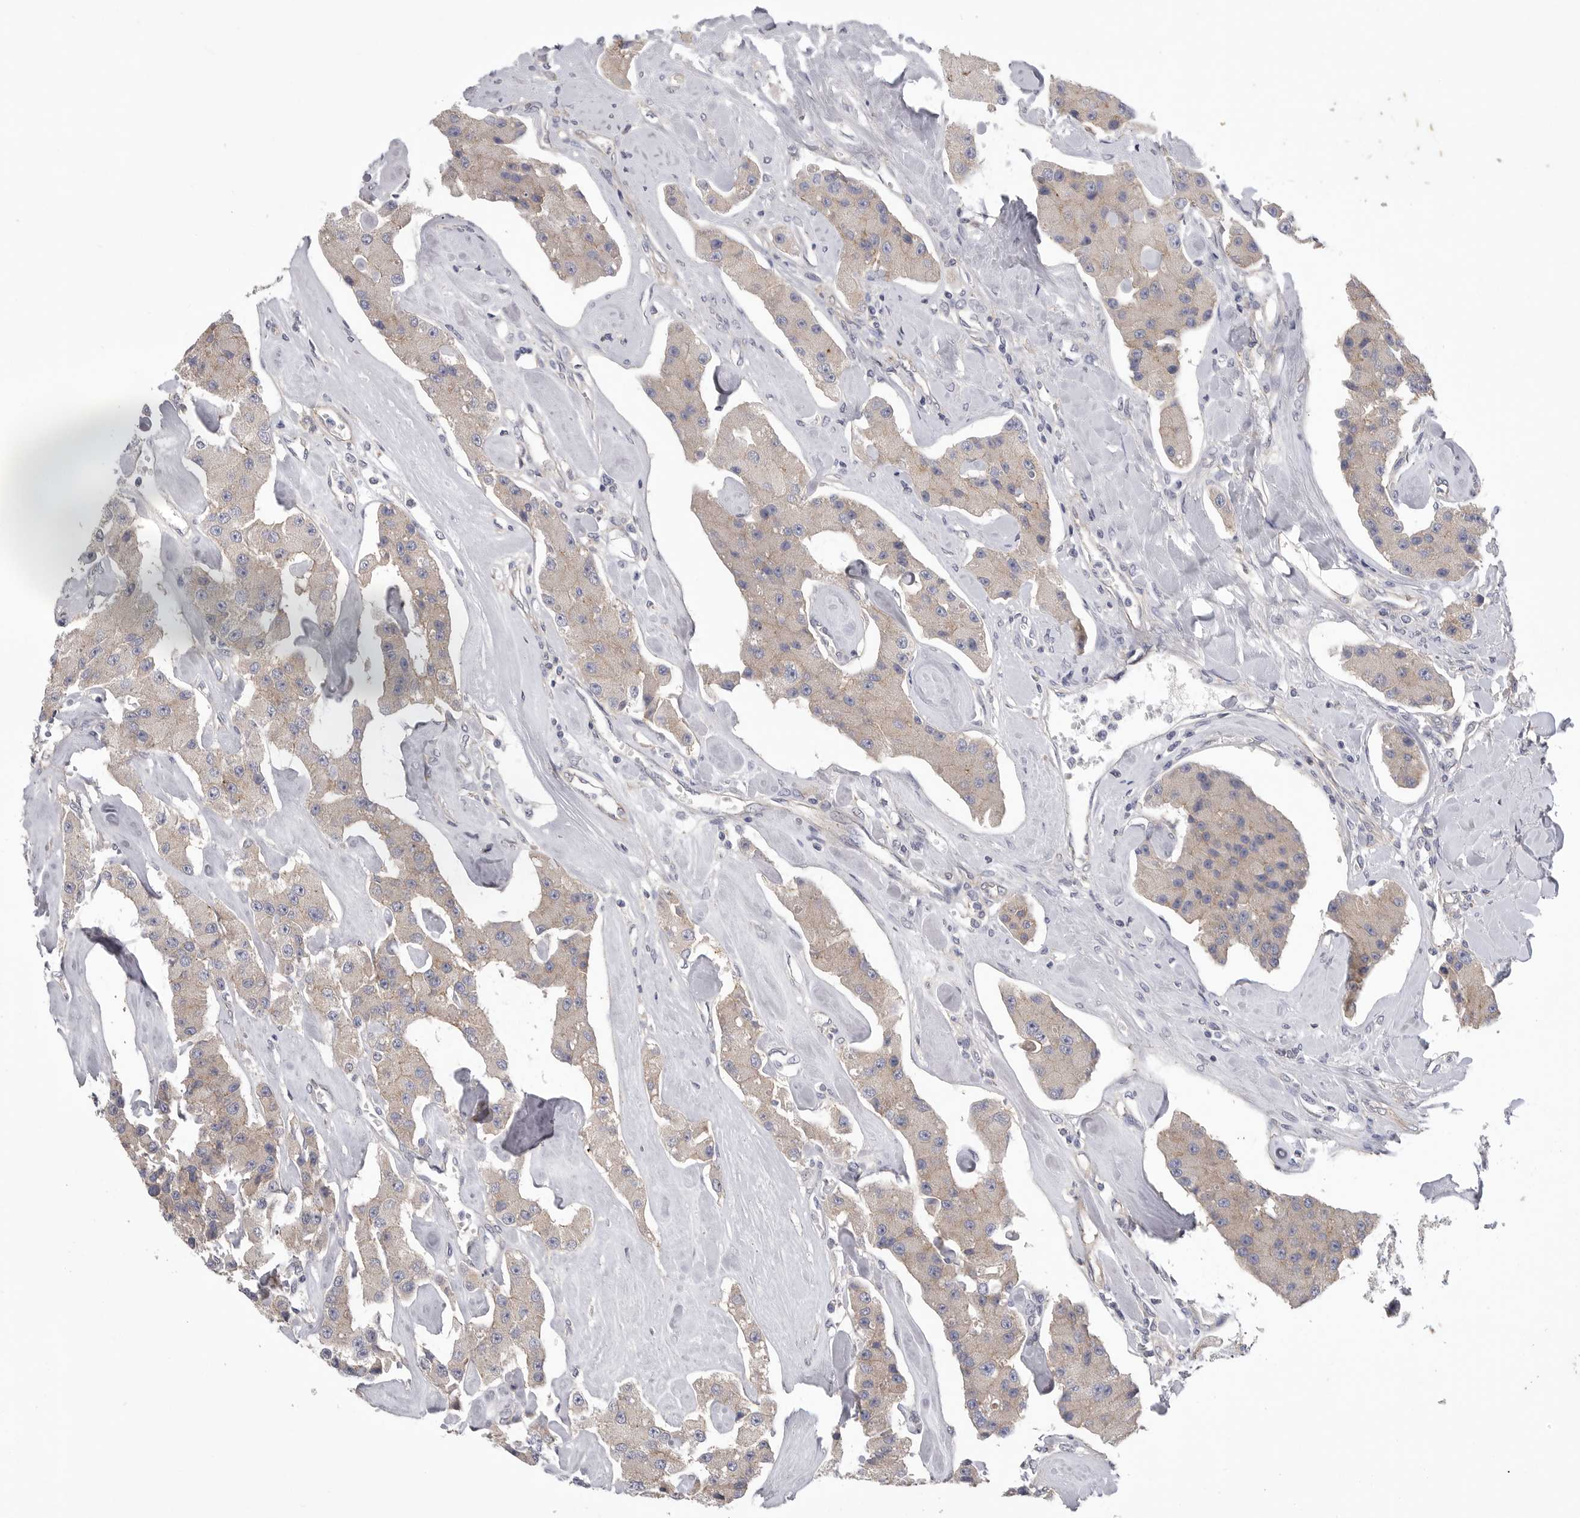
{"staining": {"intensity": "negative", "quantity": "none", "location": "none"}, "tissue": "carcinoid", "cell_type": "Tumor cells", "image_type": "cancer", "snomed": [{"axis": "morphology", "description": "Carcinoid, malignant, NOS"}, {"axis": "topography", "description": "Pancreas"}], "caption": "DAB (3,3'-diaminobenzidine) immunohistochemical staining of human carcinoid (malignant) displays no significant expression in tumor cells.", "gene": "NECTIN2", "patient": {"sex": "male", "age": 41}}